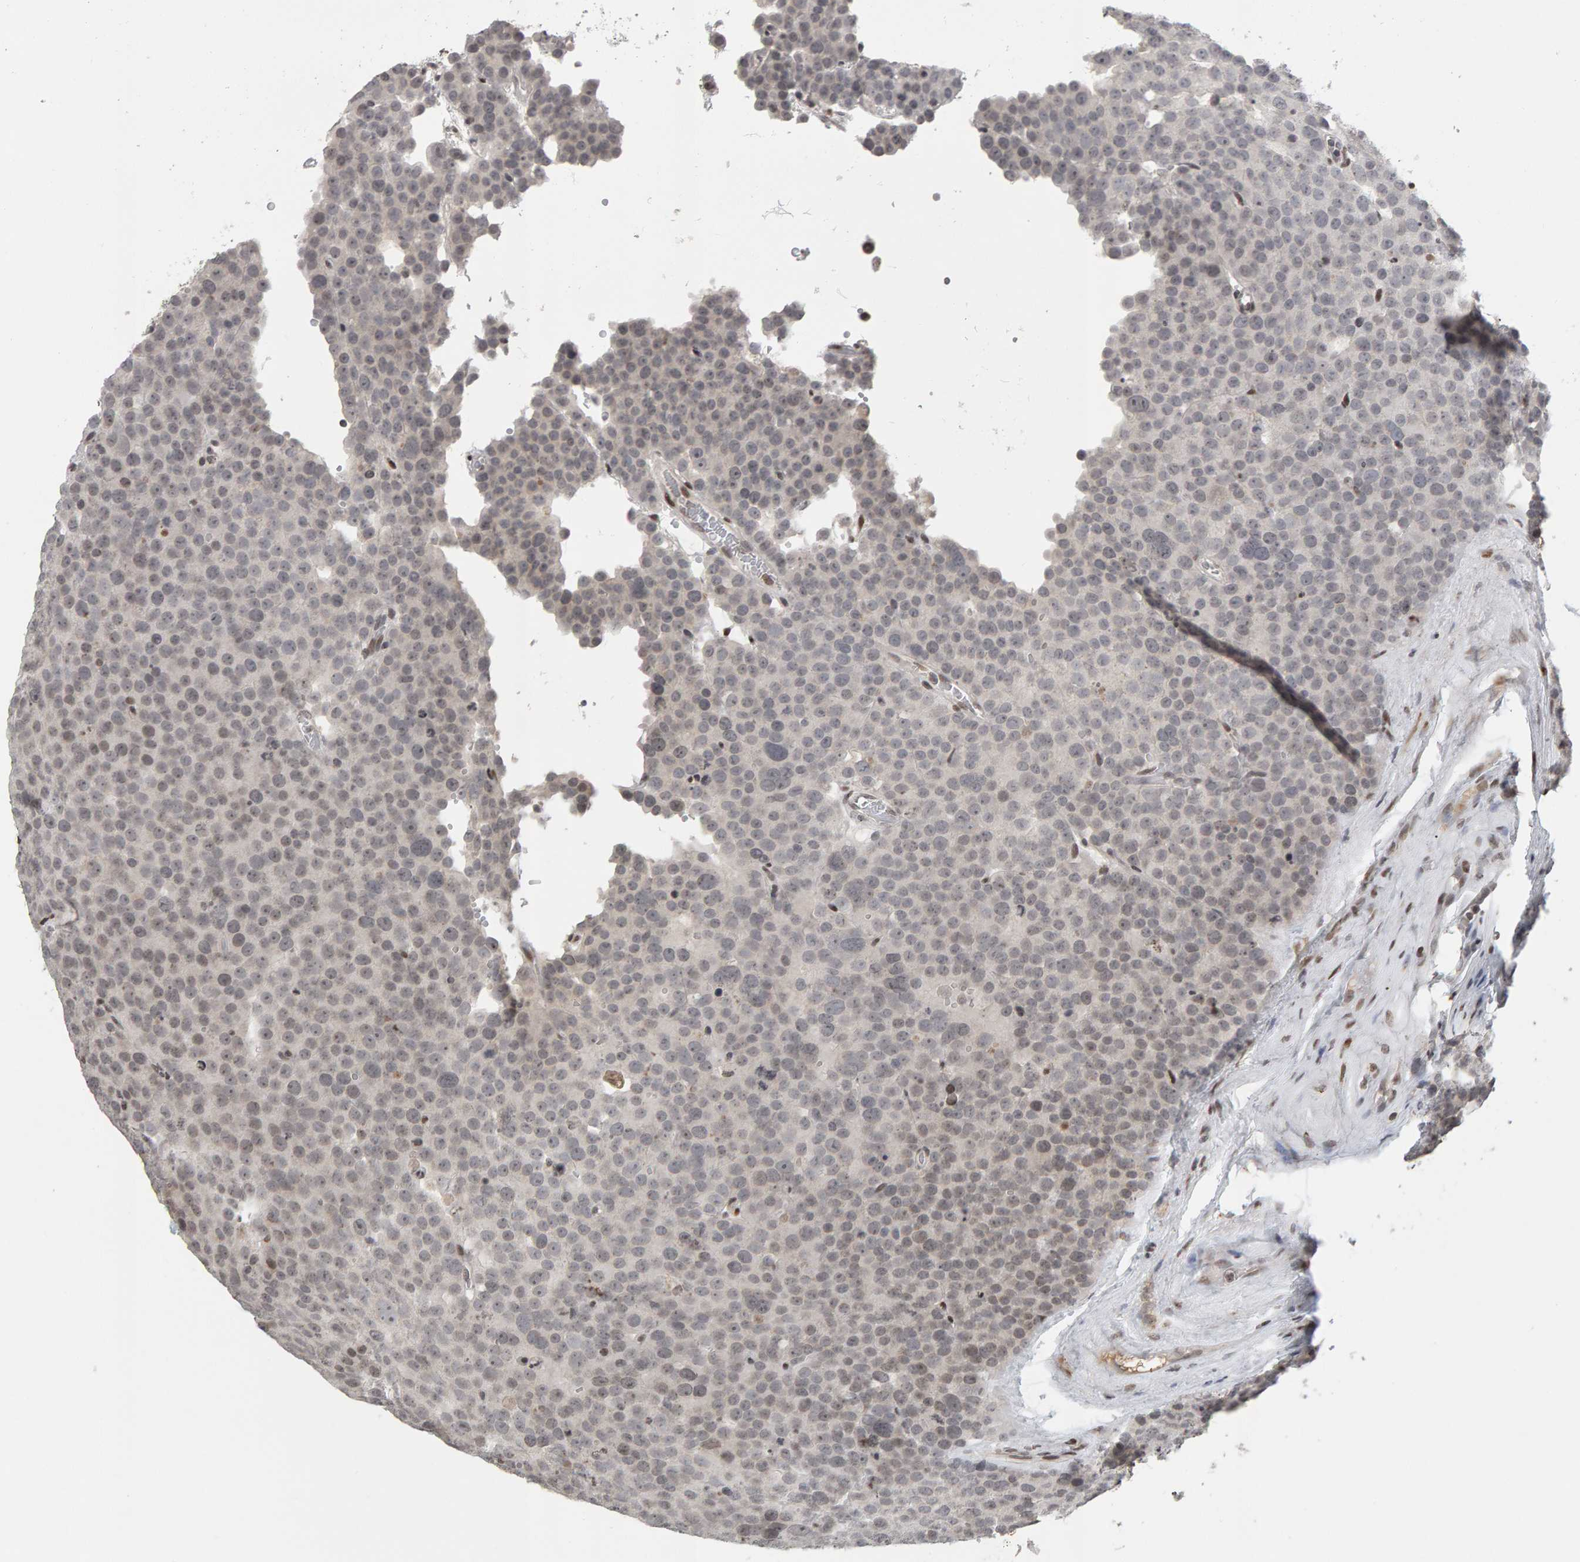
{"staining": {"intensity": "weak", "quantity": "<25%", "location": "nuclear"}, "tissue": "testis cancer", "cell_type": "Tumor cells", "image_type": "cancer", "snomed": [{"axis": "morphology", "description": "Seminoma, NOS"}, {"axis": "topography", "description": "Testis"}], "caption": "The photomicrograph reveals no significant staining in tumor cells of testis cancer (seminoma).", "gene": "TRAM1", "patient": {"sex": "male", "age": 71}}